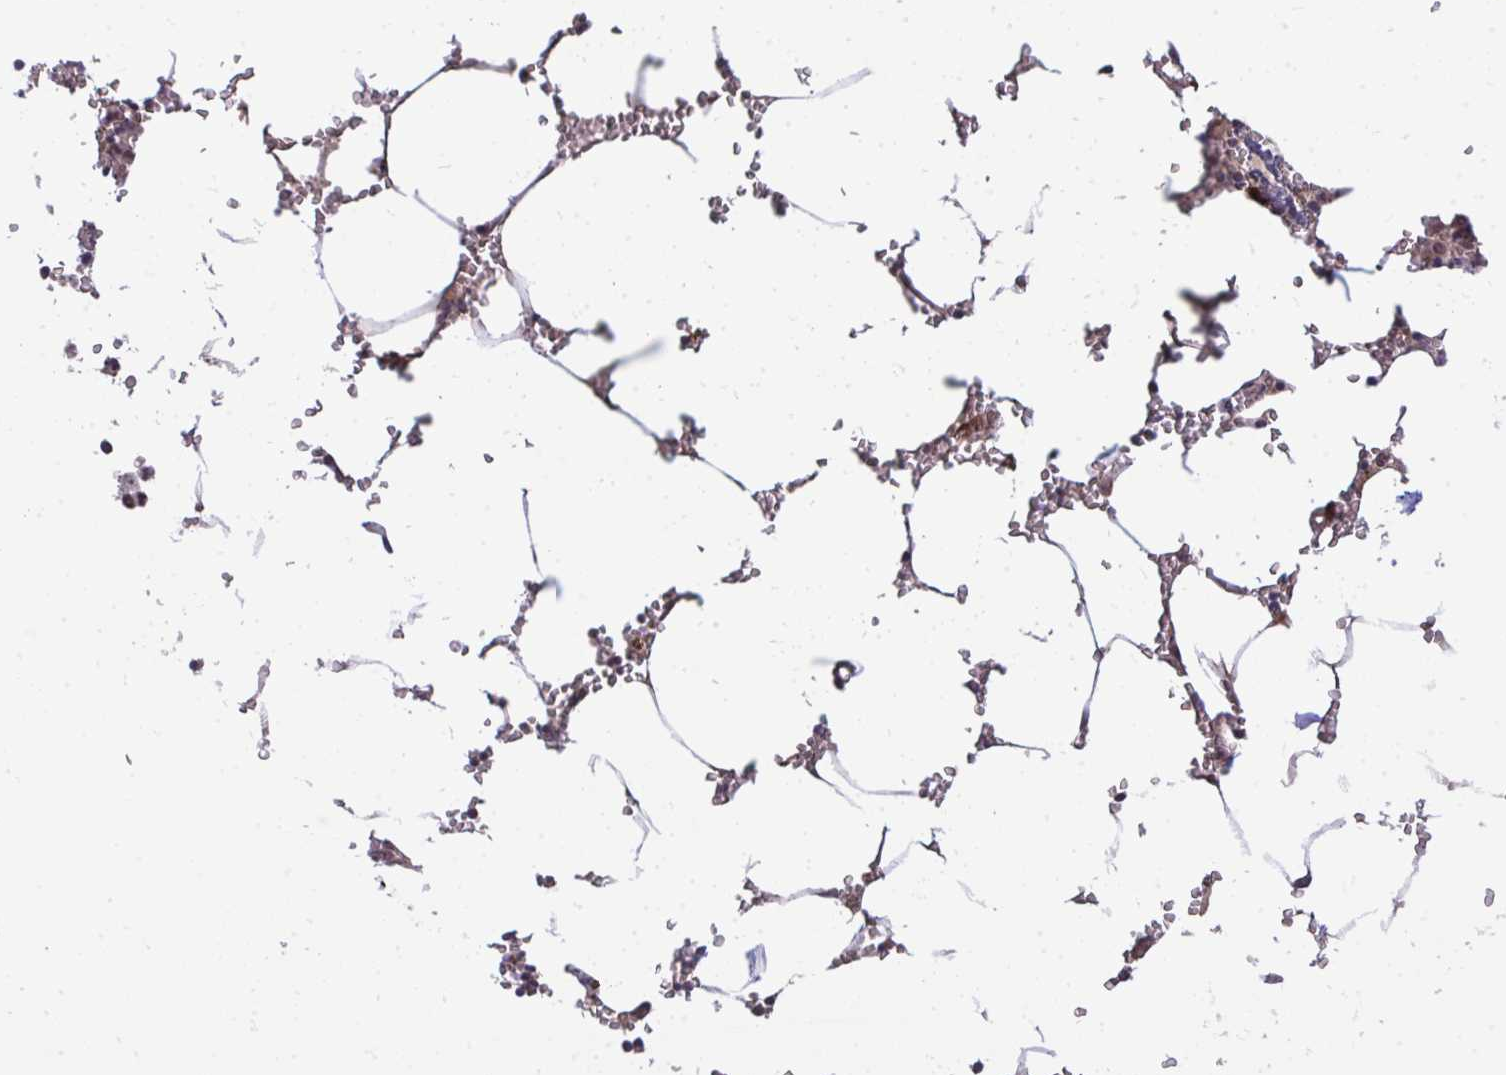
{"staining": {"intensity": "strong", "quantity": "<25%", "location": "cytoplasmic/membranous"}, "tissue": "bone marrow", "cell_type": "Hematopoietic cells", "image_type": "normal", "snomed": [{"axis": "morphology", "description": "Normal tissue, NOS"}, {"axis": "topography", "description": "Bone marrow"}], "caption": "A high-resolution photomicrograph shows immunohistochemistry (IHC) staining of unremarkable bone marrow, which demonstrates strong cytoplasmic/membranous expression in about <25% of hematopoietic cells.", "gene": "ZSCAN9", "patient": {"sex": "male", "age": 54}}